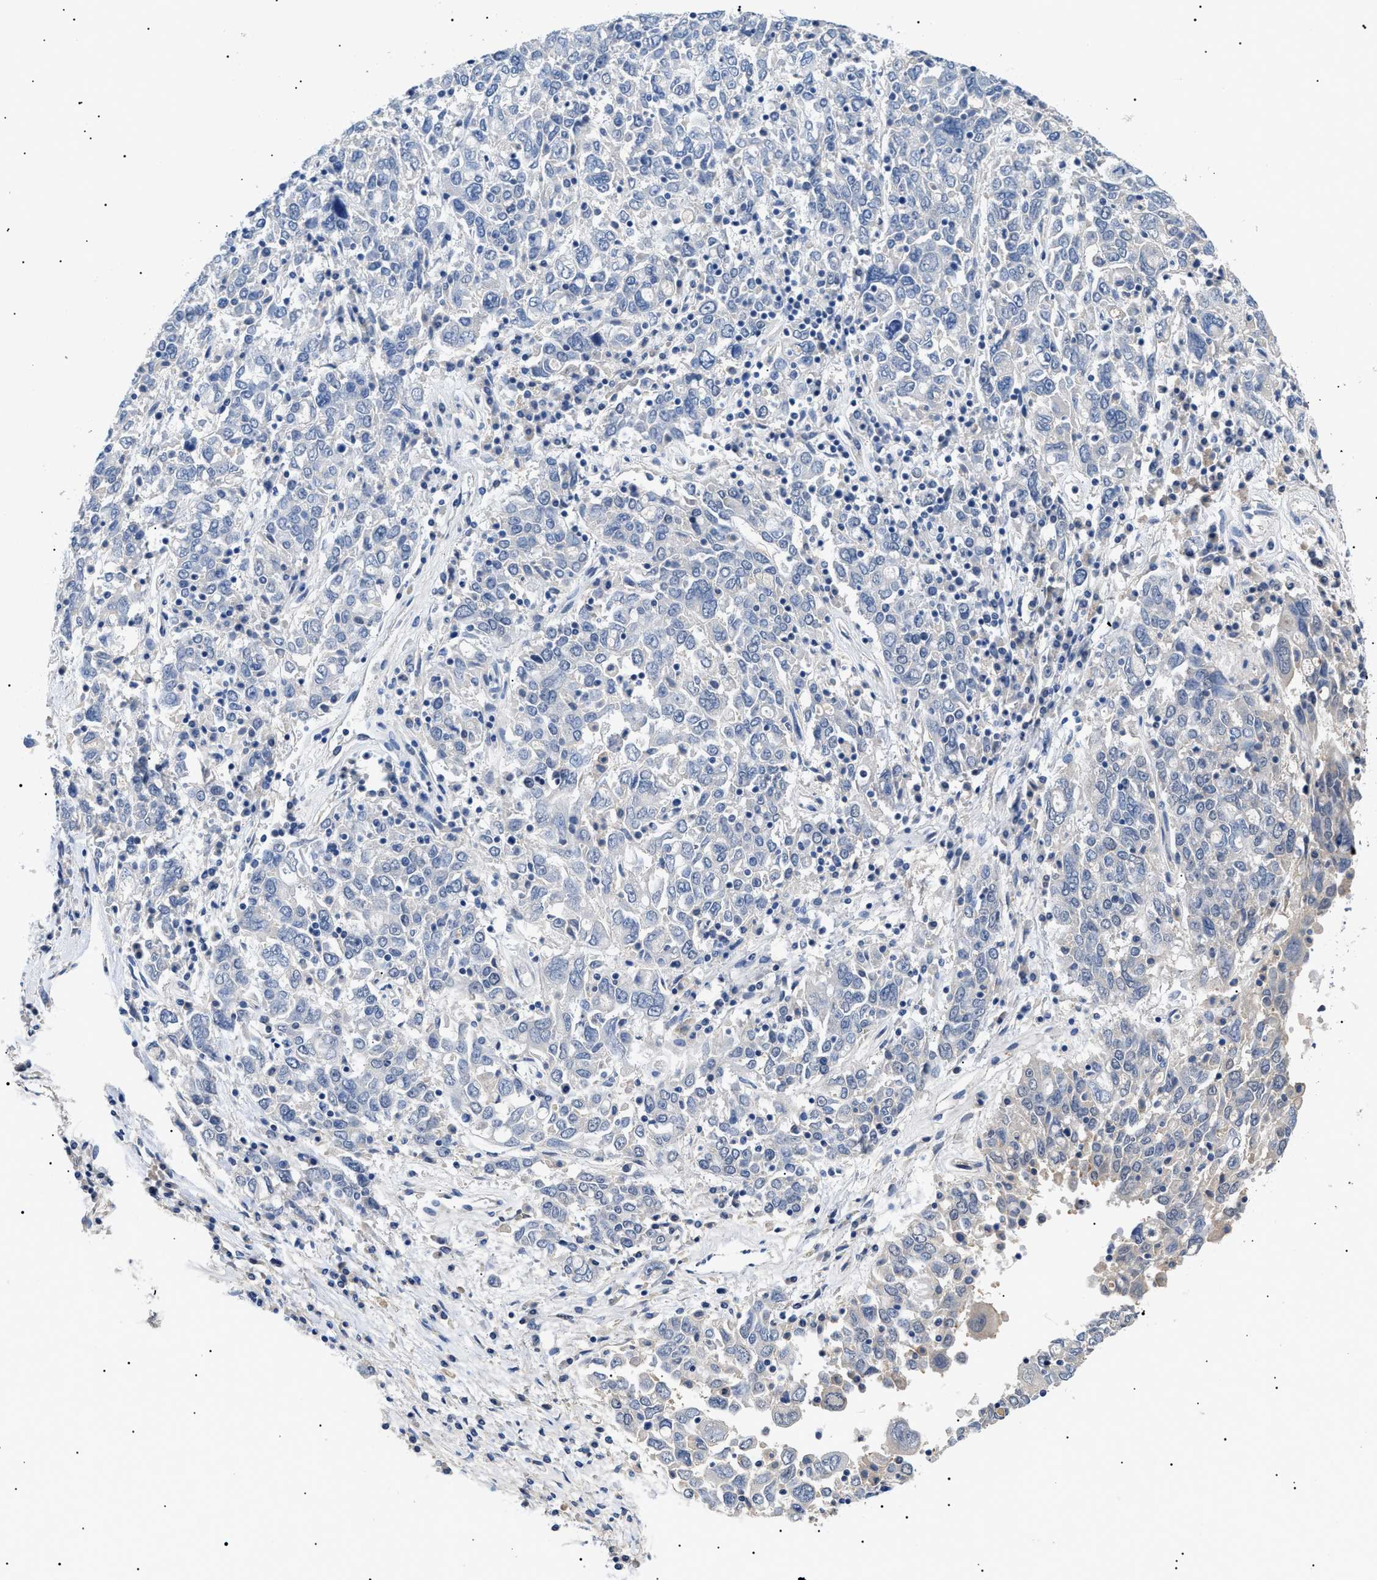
{"staining": {"intensity": "negative", "quantity": "none", "location": "none"}, "tissue": "ovarian cancer", "cell_type": "Tumor cells", "image_type": "cancer", "snomed": [{"axis": "morphology", "description": "Carcinoma, endometroid"}, {"axis": "topography", "description": "Ovary"}], "caption": "The photomicrograph exhibits no significant staining in tumor cells of ovarian endometroid carcinoma.", "gene": "PRRT2", "patient": {"sex": "female", "age": 62}}